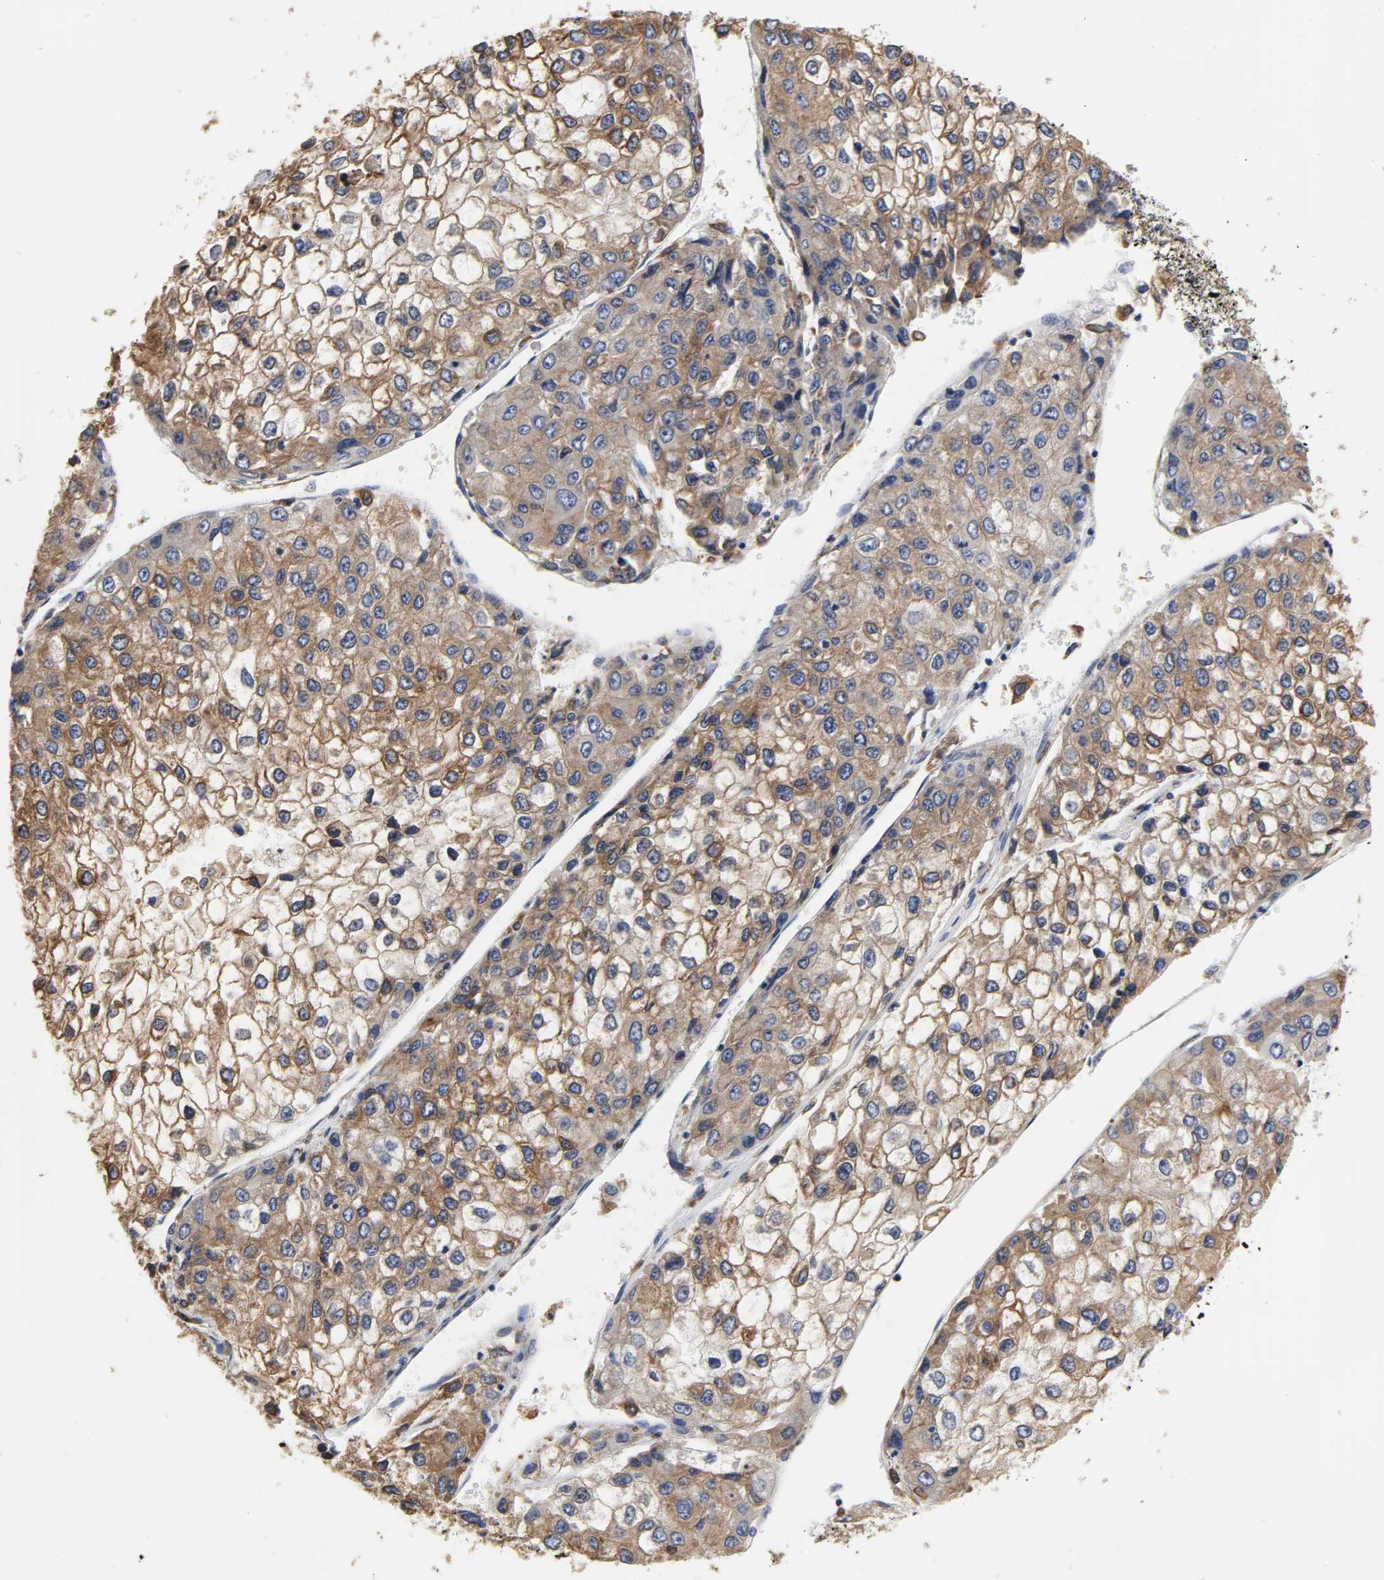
{"staining": {"intensity": "moderate", "quantity": ">75%", "location": "cytoplasmic/membranous"}, "tissue": "liver cancer", "cell_type": "Tumor cells", "image_type": "cancer", "snomed": [{"axis": "morphology", "description": "Carcinoma, Hepatocellular, NOS"}, {"axis": "topography", "description": "Liver"}], "caption": "Liver cancer stained for a protein (brown) displays moderate cytoplasmic/membranous positive staining in approximately >75% of tumor cells.", "gene": "HCK", "patient": {"sex": "female", "age": 66}}